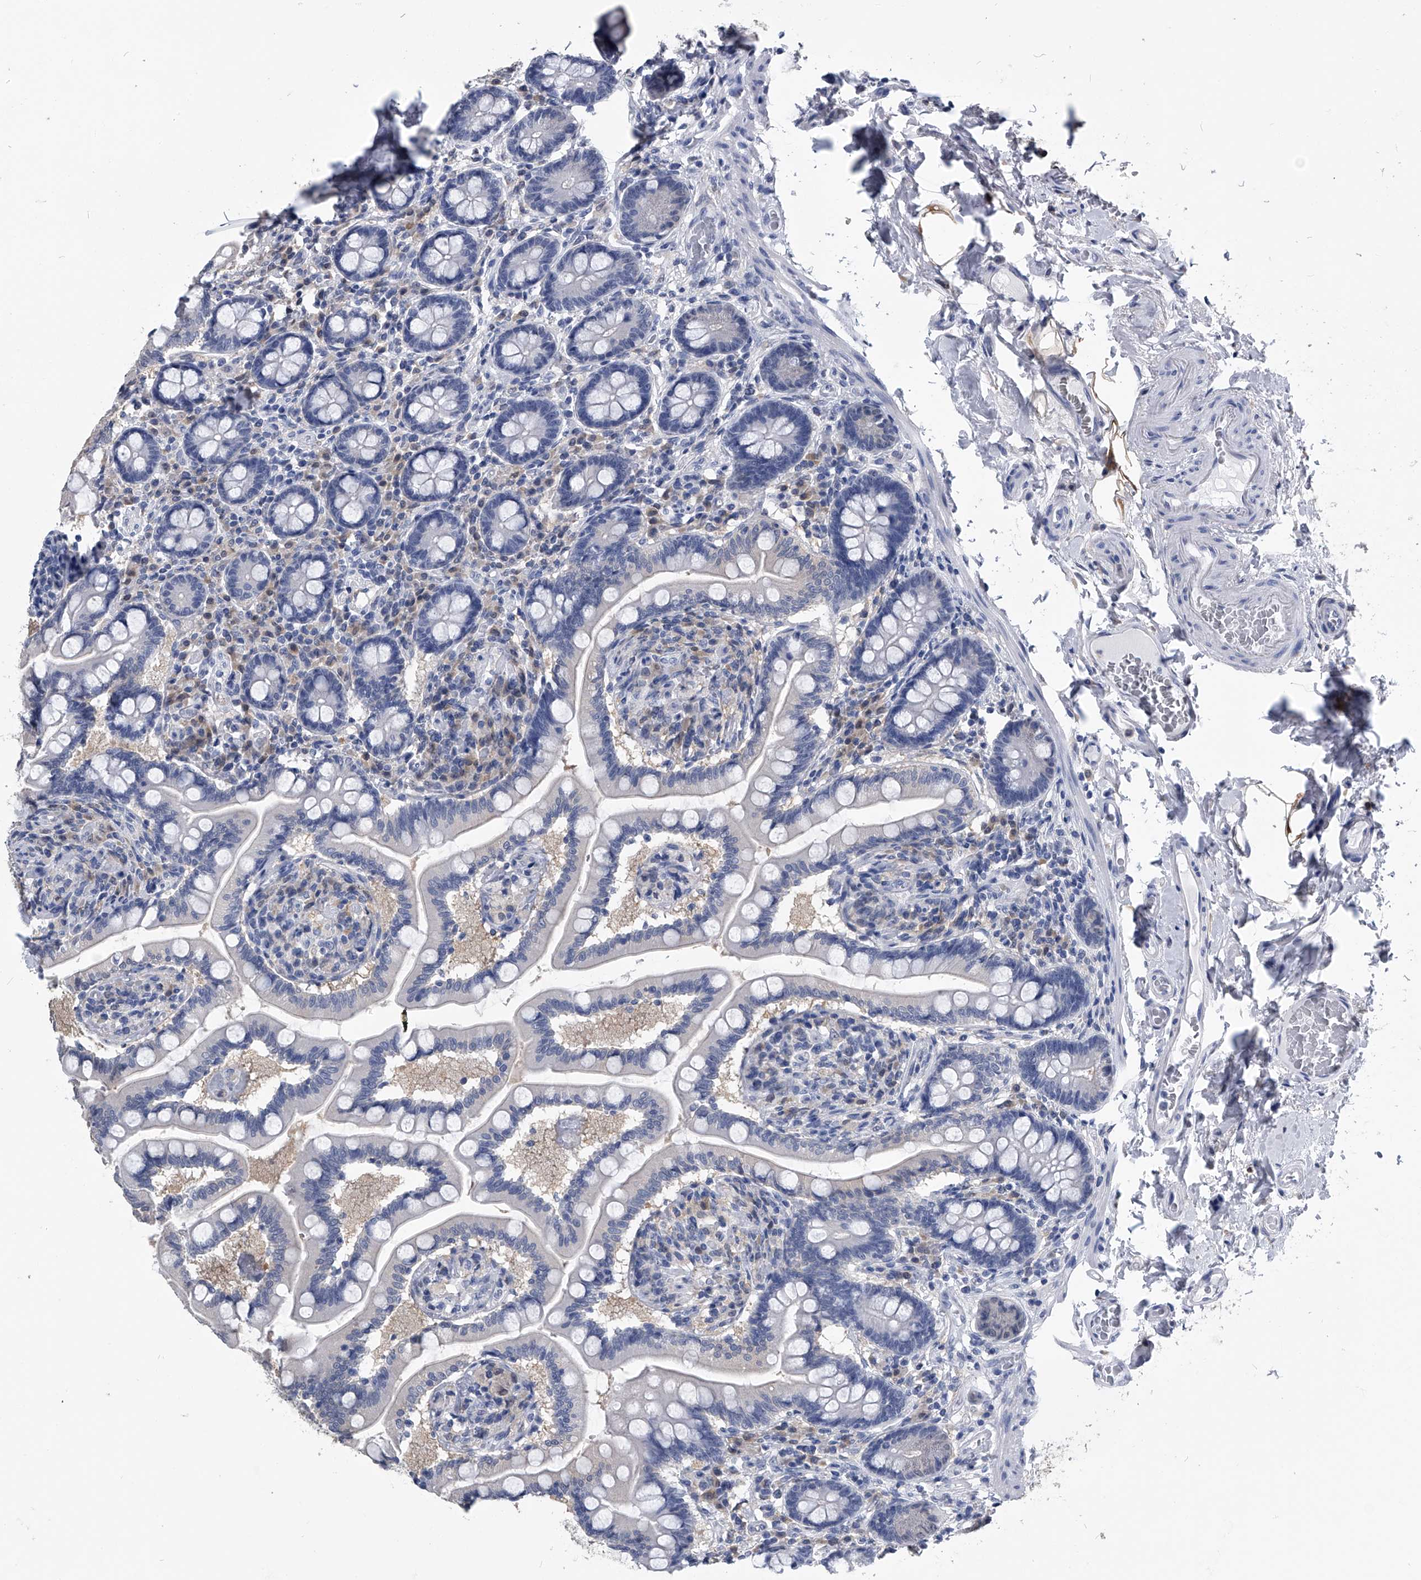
{"staining": {"intensity": "negative", "quantity": "none", "location": "none"}, "tissue": "small intestine", "cell_type": "Glandular cells", "image_type": "normal", "snomed": [{"axis": "morphology", "description": "Normal tissue, NOS"}, {"axis": "topography", "description": "Small intestine"}], "caption": "The image reveals no staining of glandular cells in unremarkable small intestine.", "gene": "PDXK", "patient": {"sex": "female", "age": 64}}